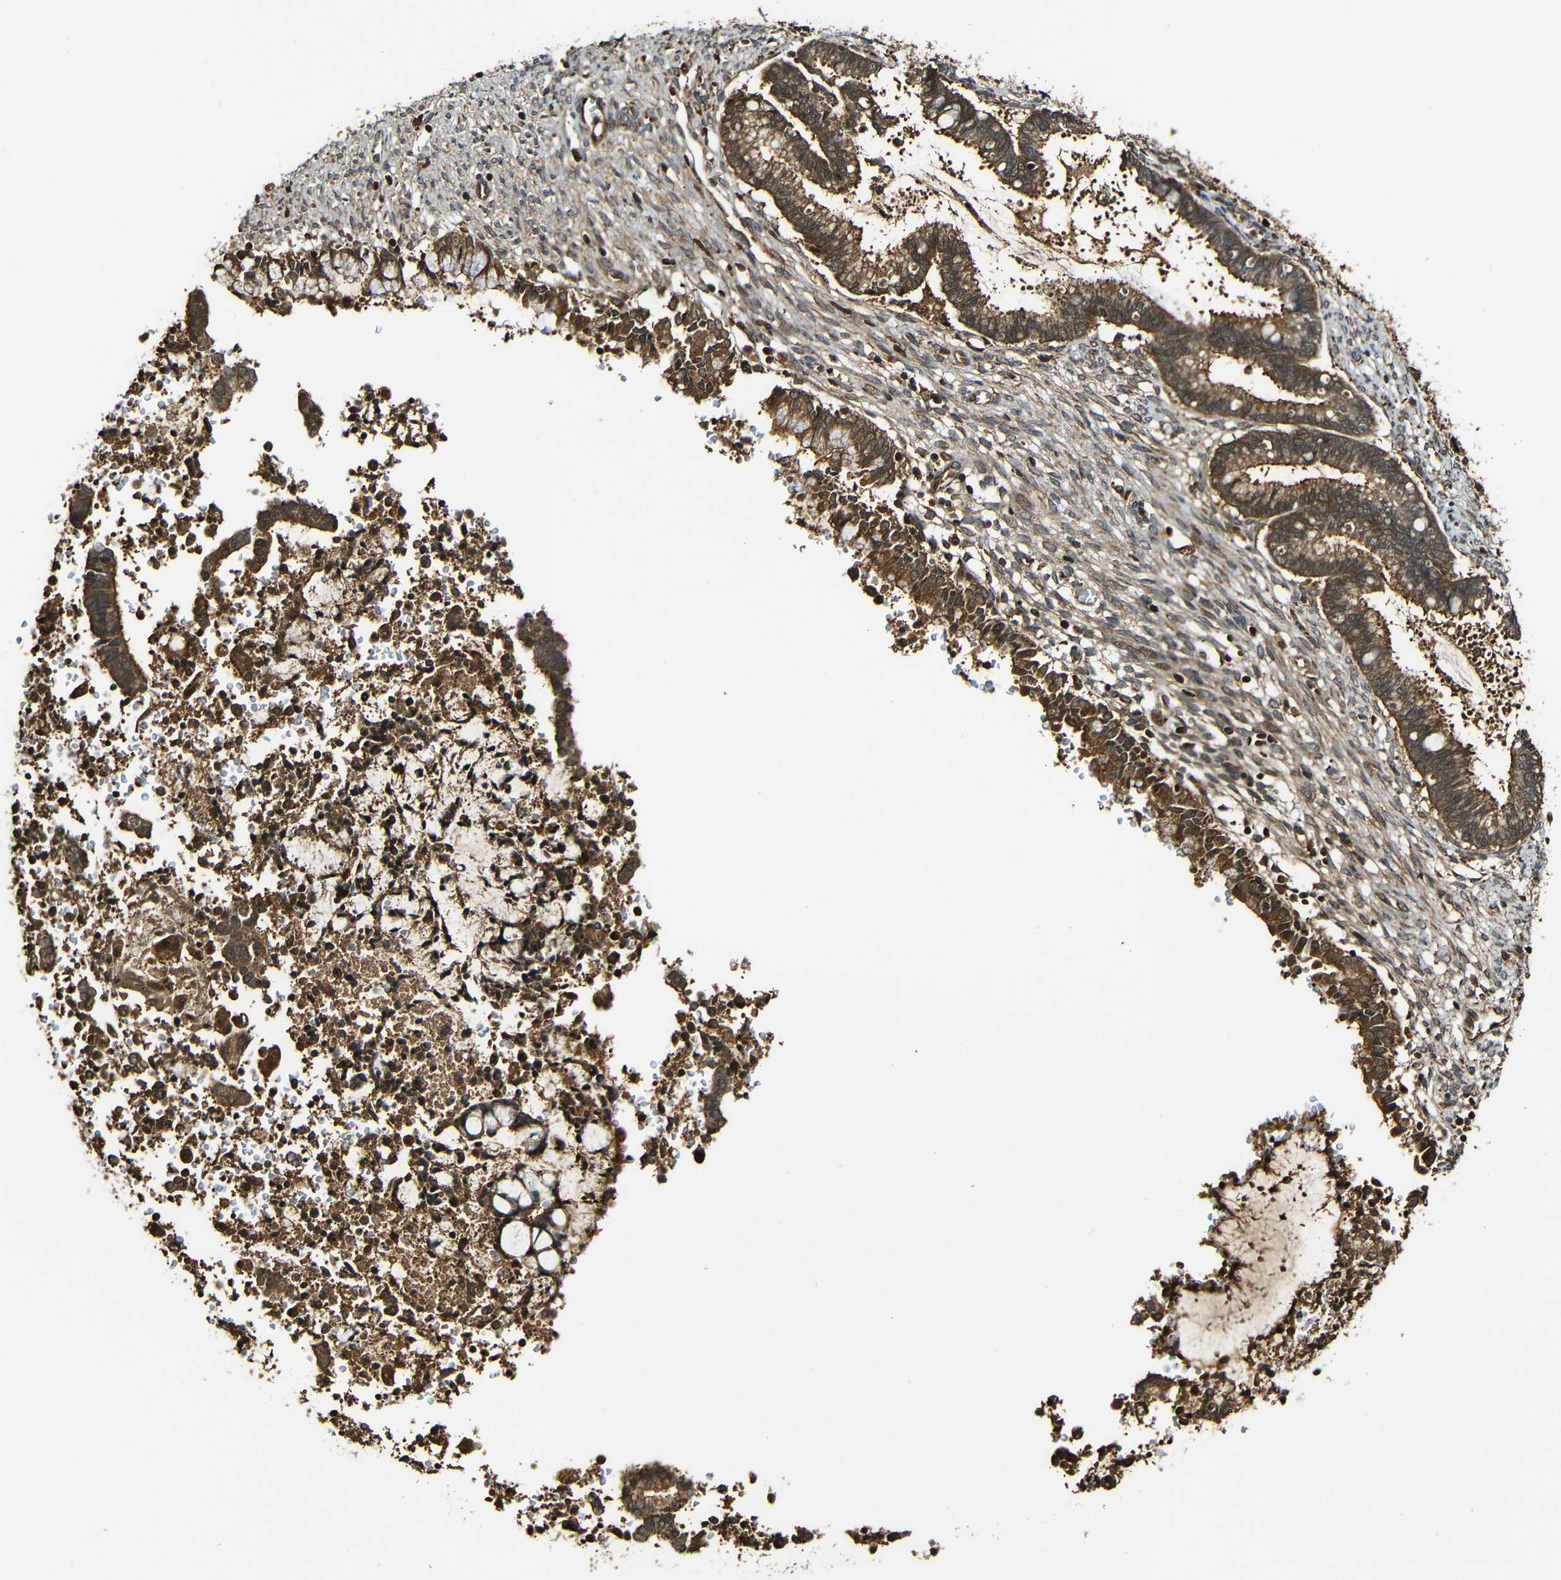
{"staining": {"intensity": "moderate", "quantity": ">75%", "location": "cytoplasmic/membranous"}, "tissue": "cervical cancer", "cell_type": "Tumor cells", "image_type": "cancer", "snomed": [{"axis": "morphology", "description": "Adenocarcinoma, NOS"}, {"axis": "topography", "description": "Cervix"}], "caption": "There is medium levels of moderate cytoplasmic/membranous staining in tumor cells of adenocarcinoma (cervical), as demonstrated by immunohistochemical staining (brown color).", "gene": "CASP8", "patient": {"sex": "female", "age": 44}}